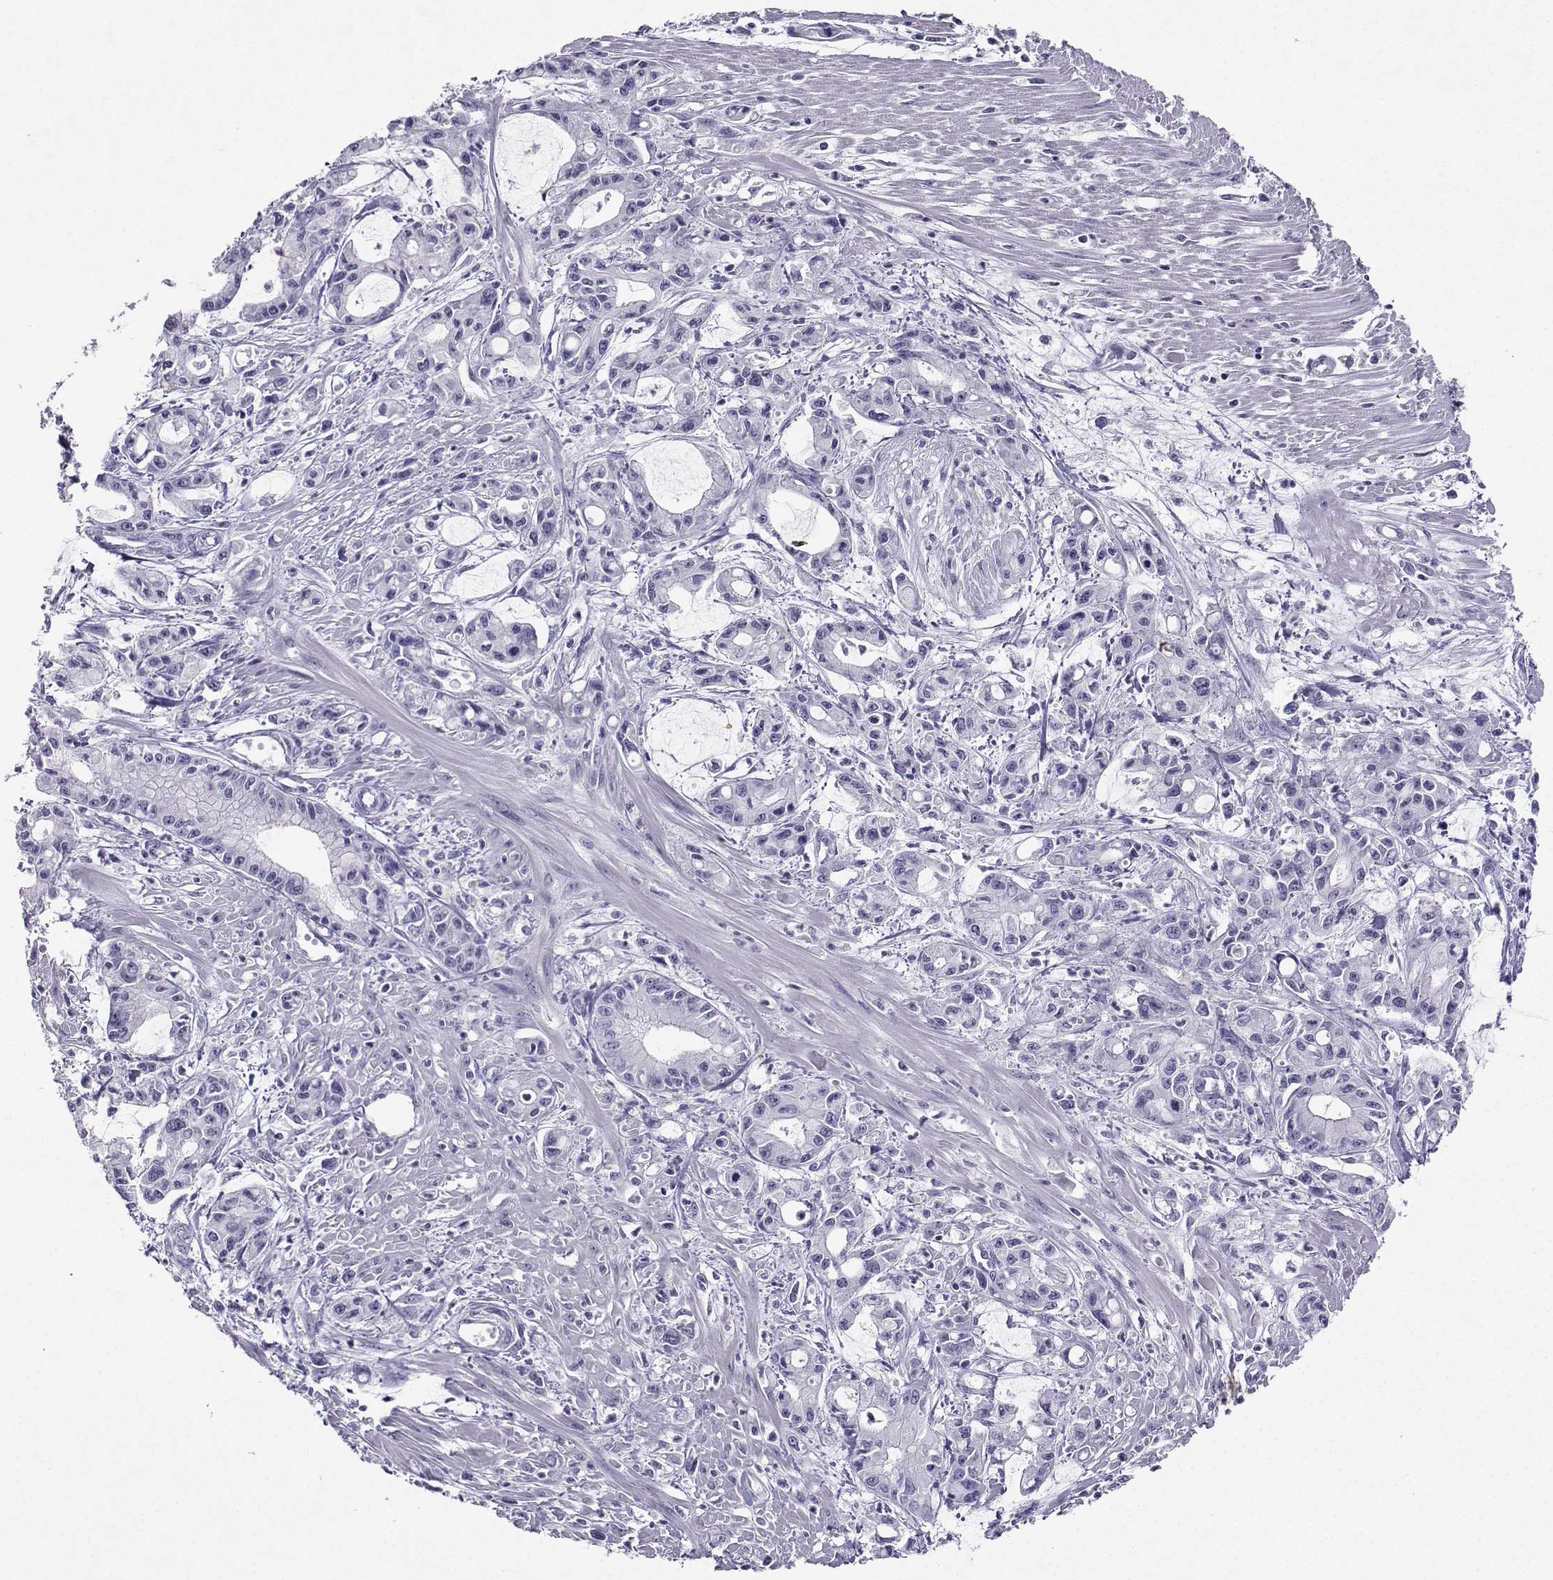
{"staining": {"intensity": "negative", "quantity": "none", "location": "none"}, "tissue": "pancreatic cancer", "cell_type": "Tumor cells", "image_type": "cancer", "snomed": [{"axis": "morphology", "description": "Adenocarcinoma, NOS"}, {"axis": "topography", "description": "Pancreas"}], "caption": "Immunohistochemistry (IHC) photomicrograph of adenocarcinoma (pancreatic) stained for a protein (brown), which reveals no positivity in tumor cells. (Brightfield microscopy of DAB (3,3'-diaminobenzidine) immunohistochemistry at high magnification).", "gene": "GRIK4", "patient": {"sex": "male", "age": 48}}